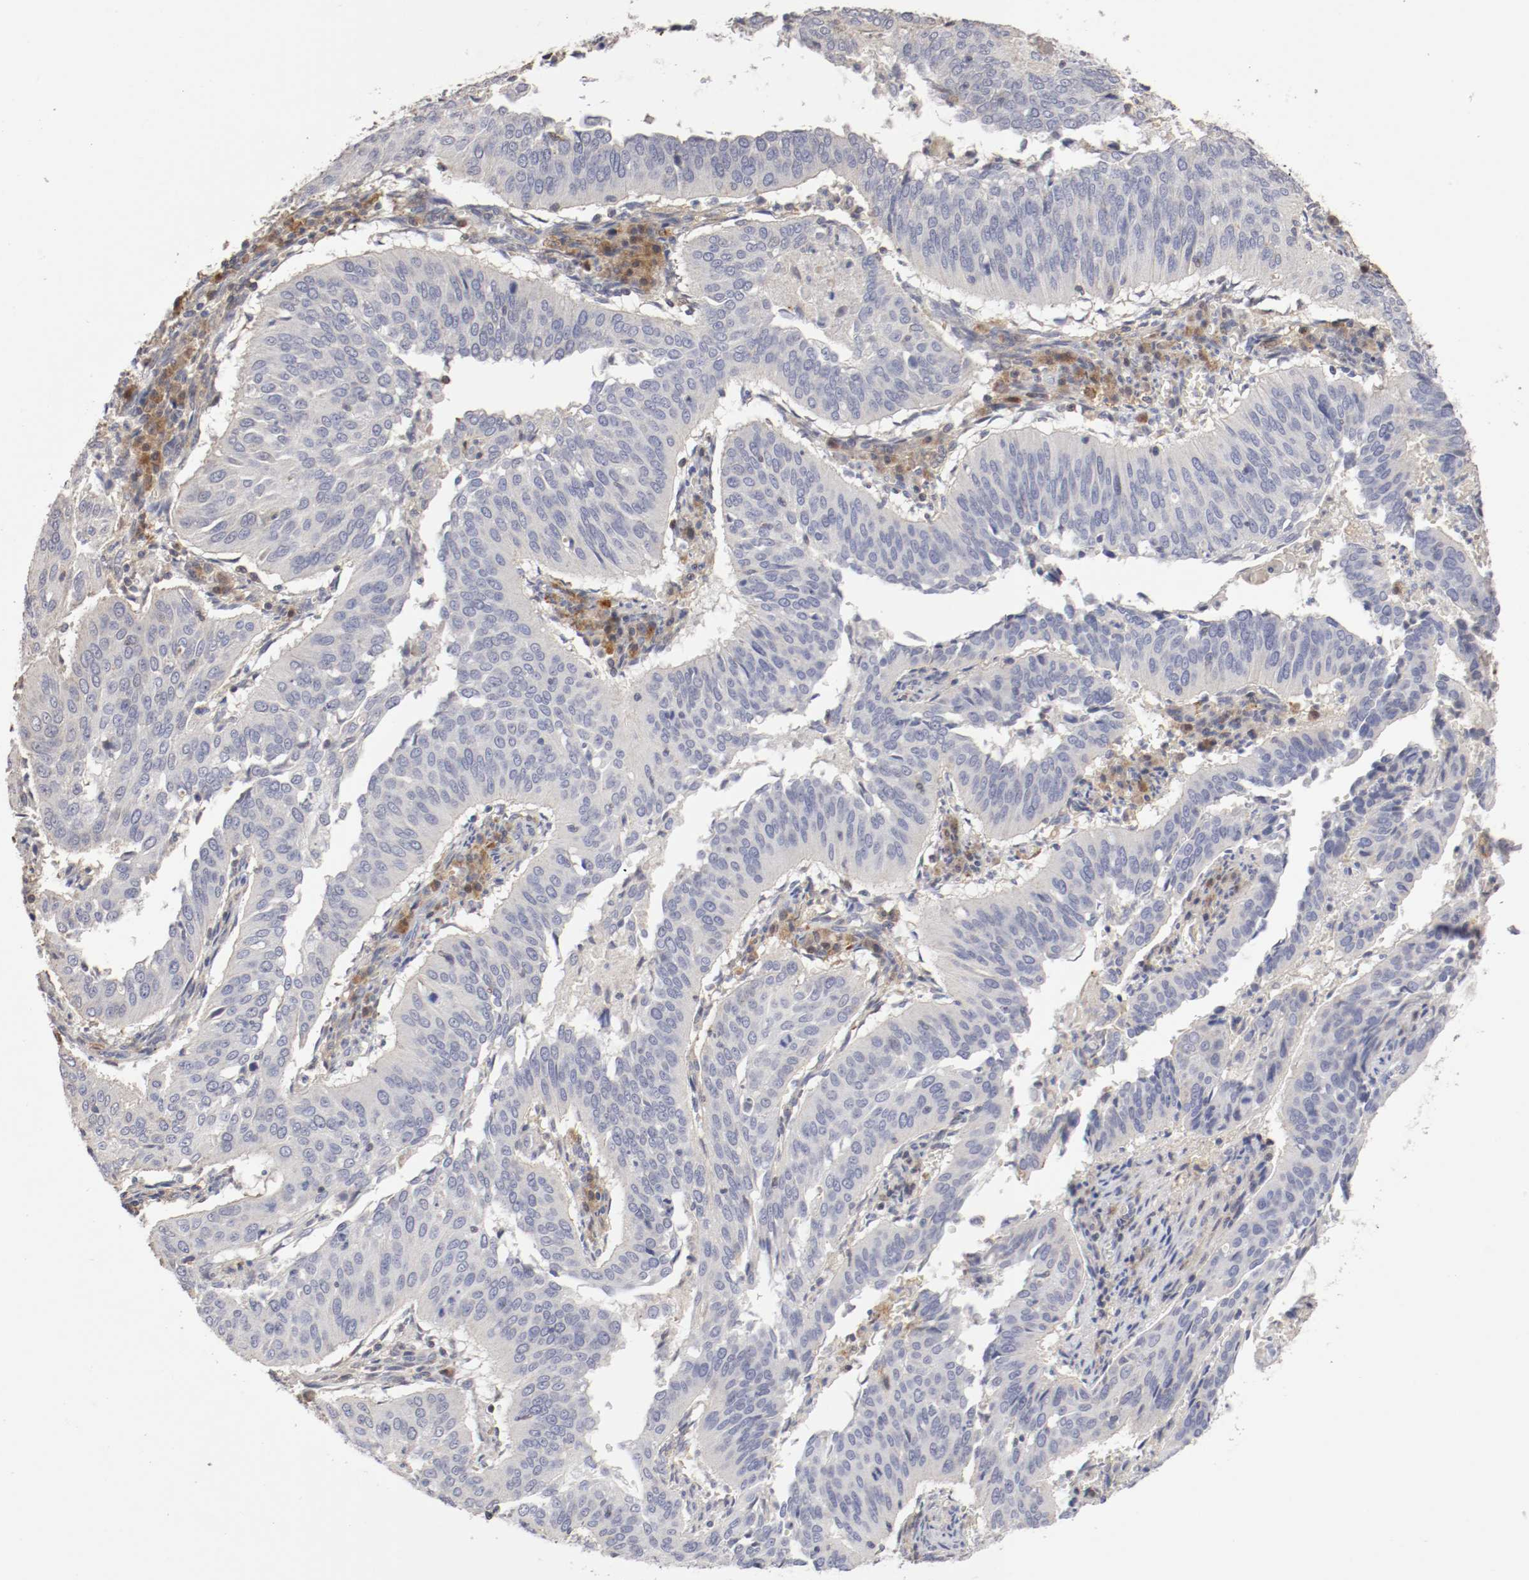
{"staining": {"intensity": "negative", "quantity": "none", "location": "none"}, "tissue": "cervical cancer", "cell_type": "Tumor cells", "image_type": "cancer", "snomed": [{"axis": "morphology", "description": "Squamous cell carcinoma, NOS"}, {"axis": "topography", "description": "Cervix"}], "caption": "This is an immunohistochemistry photomicrograph of cervical squamous cell carcinoma. There is no expression in tumor cells.", "gene": "CDK6", "patient": {"sex": "female", "age": 39}}